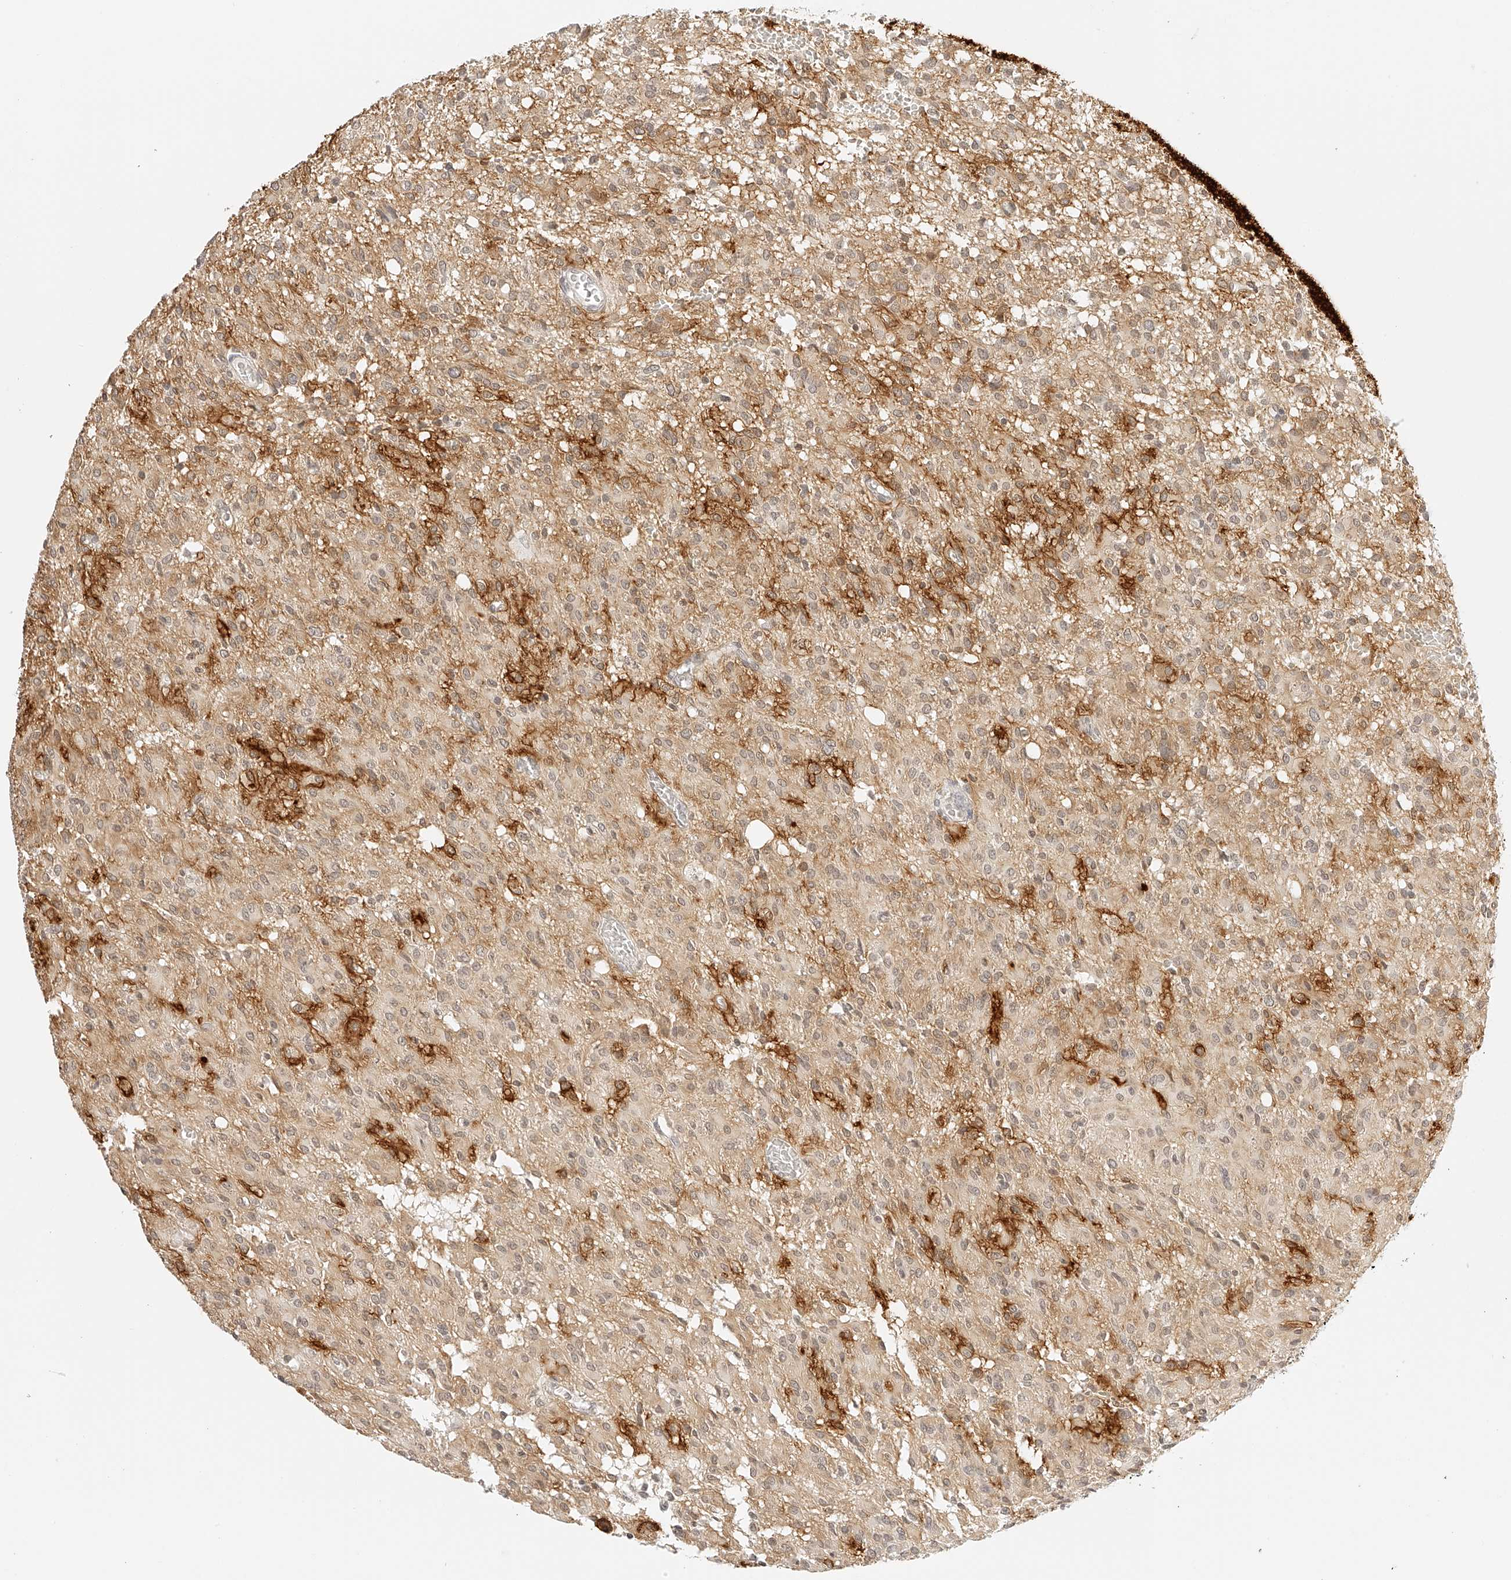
{"staining": {"intensity": "negative", "quantity": "none", "location": "none"}, "tissue": "glioma", "cell_type": "Tumor cells", "image_type": "cancer", "snomed": [{"axis": "morphology", "description": "Glioma, malignant, High grade"}, {"axis": "topography", "description": "Brain"}], "caption": "Tumor cells show no significant protein expression in glioma. (Stains: DAB immunohistochemistry (IHC) with hematoxylin counter stain, Microscopy: brightfield microscopy at high magnification).", "gene": "ZFP69", "patient": {"sex": "female", "age": 59}}